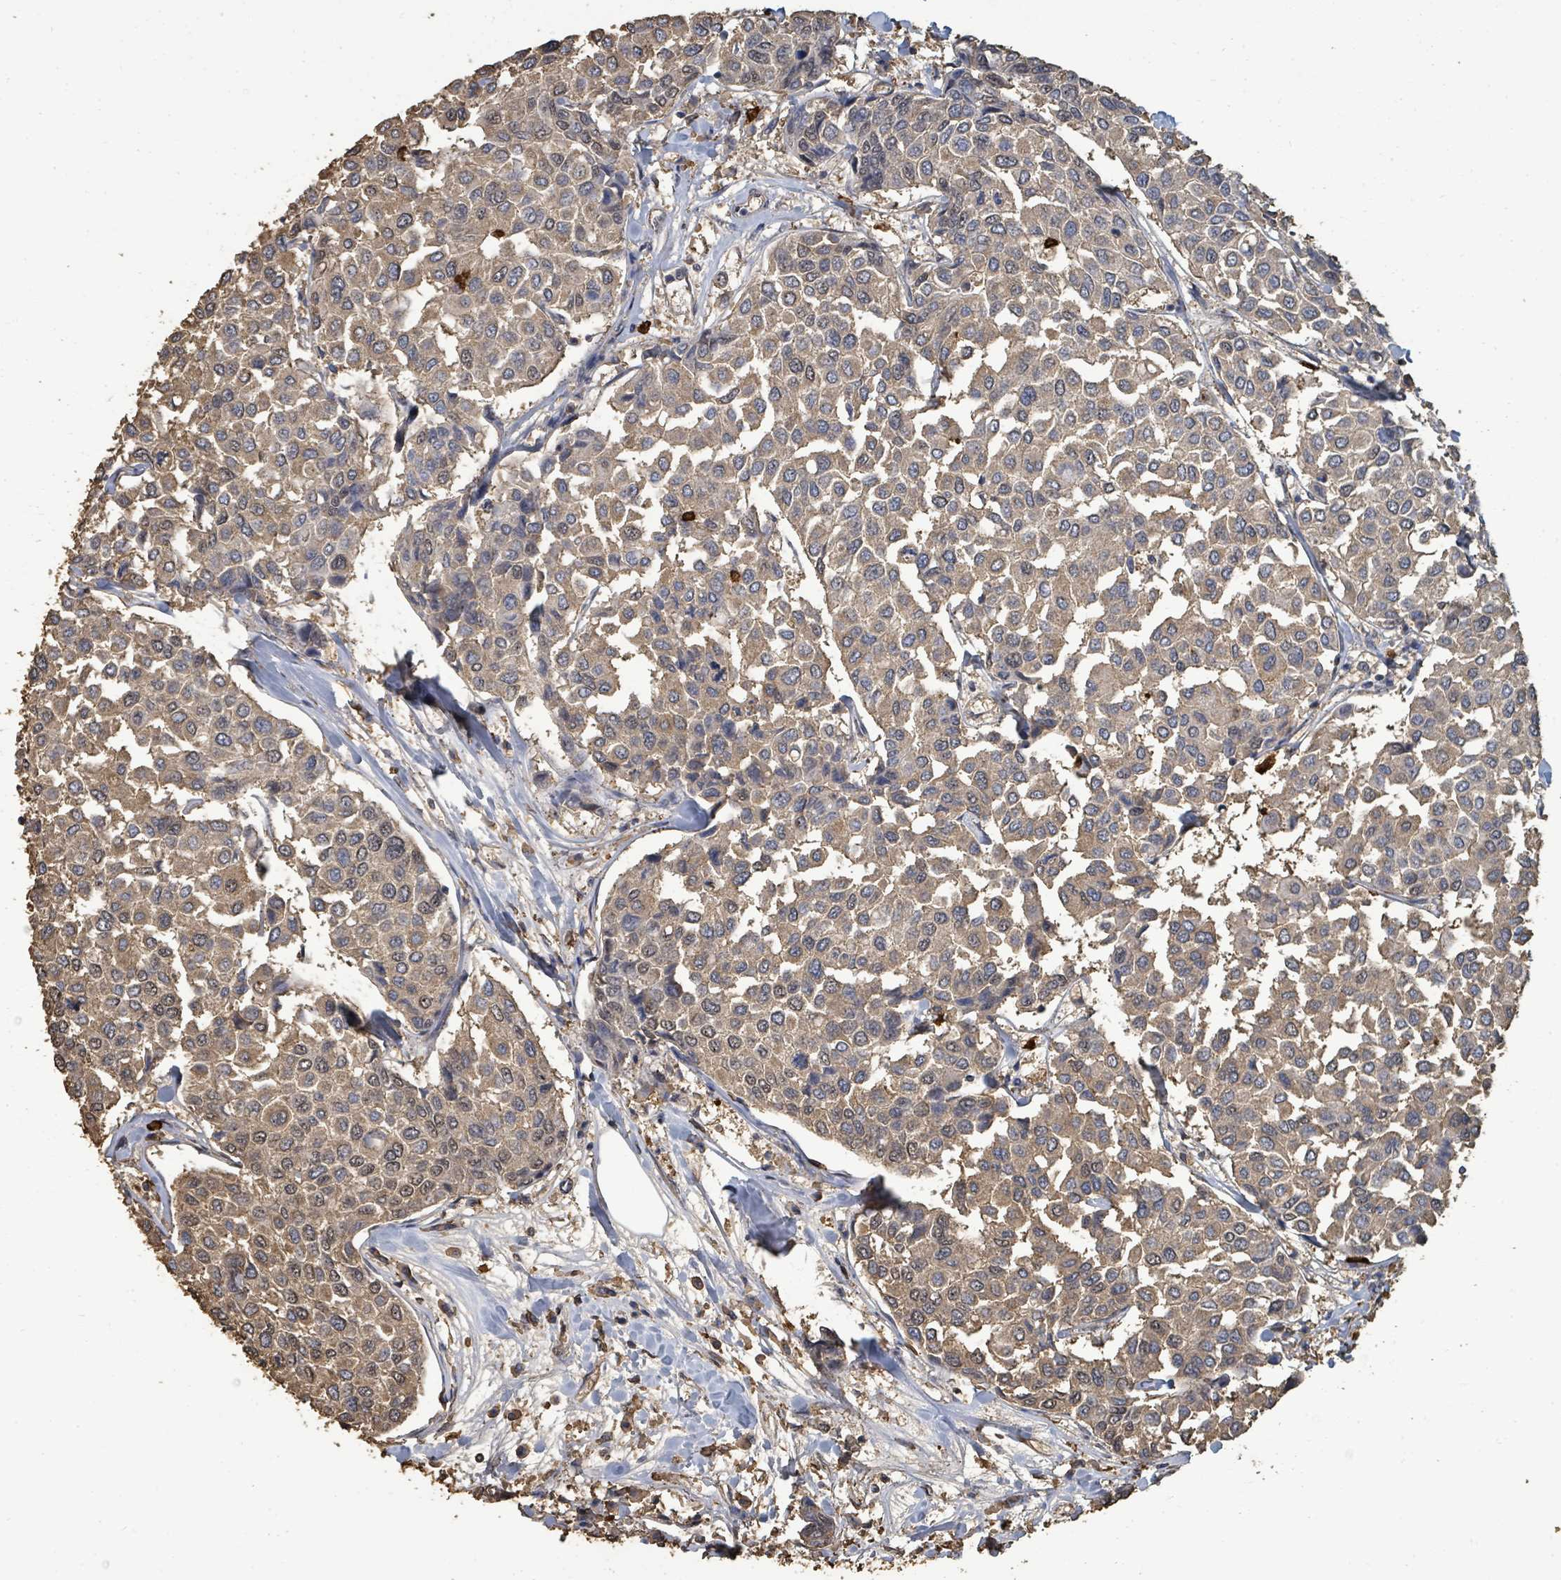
{"staining": {"intensity": "moderate", "quantity": ">75%", "location": "cytoplasmic/membranous"}, "tissue": "breast cancer", "cell_type": "Tumor cells", "image_type": "cancer", "snomed": [{"axis": "morphology", "description": "Duct carcinoma"}, {"axis": "topography", "description": "Breast"}], "caption": "Intraductal carcinoma (breast) was stained to show a protein in brown. There is medium levels of moderate cytoplasmic/membranous expression in about >75% of tumor cells. The staining was performed using DAB (3,3'-diaminobenzidine), with brown indicating positive protein expression. Nuclei are stained blue with hematoxylin.", "gene": "C6orf52", "patient": {"sex": "female", "age": 55}}